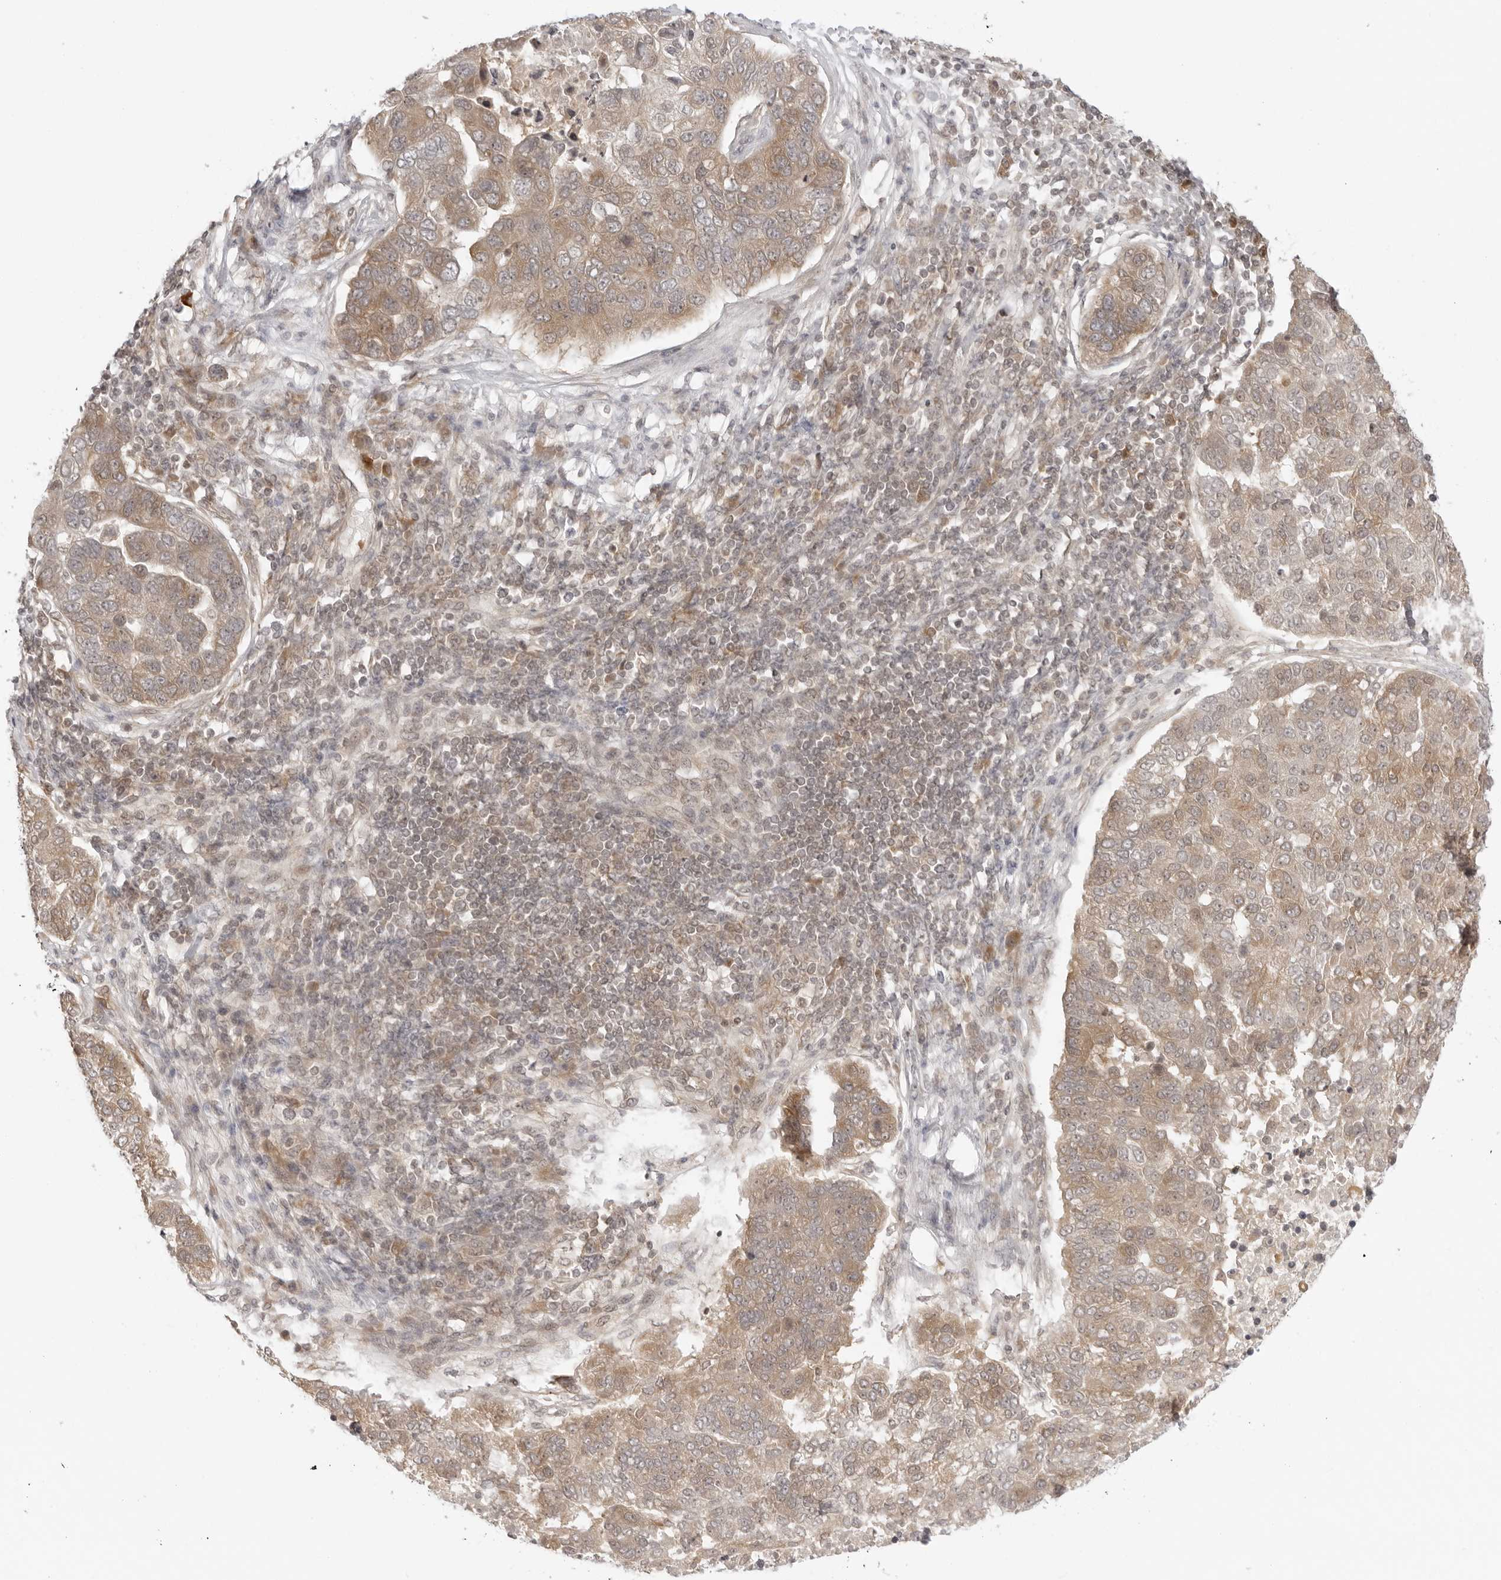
{"staining": {"intensity": "weak", "quantity": ">75%", "location": "cytoplasmic/membranous"}, "tissue": "pancreatic cancer", "cell_type": "Tumor cells", "image_type": "cancer", "snomed": [{"axis": "morphology", "description": "Adenocarcinoma, NOS"}, {"axis": "topography", "description": "Pancreas"}], "caption": "A micrograph showing weak cytoplasmic/membranous staining in approximately >75% of tumor cells in pancreatic cancer (adenocarcinoma), as visualized by brown immunohistochemical staining.", "gene": "PRRC2C", "patient": {"sex": "female", "age": 61}}